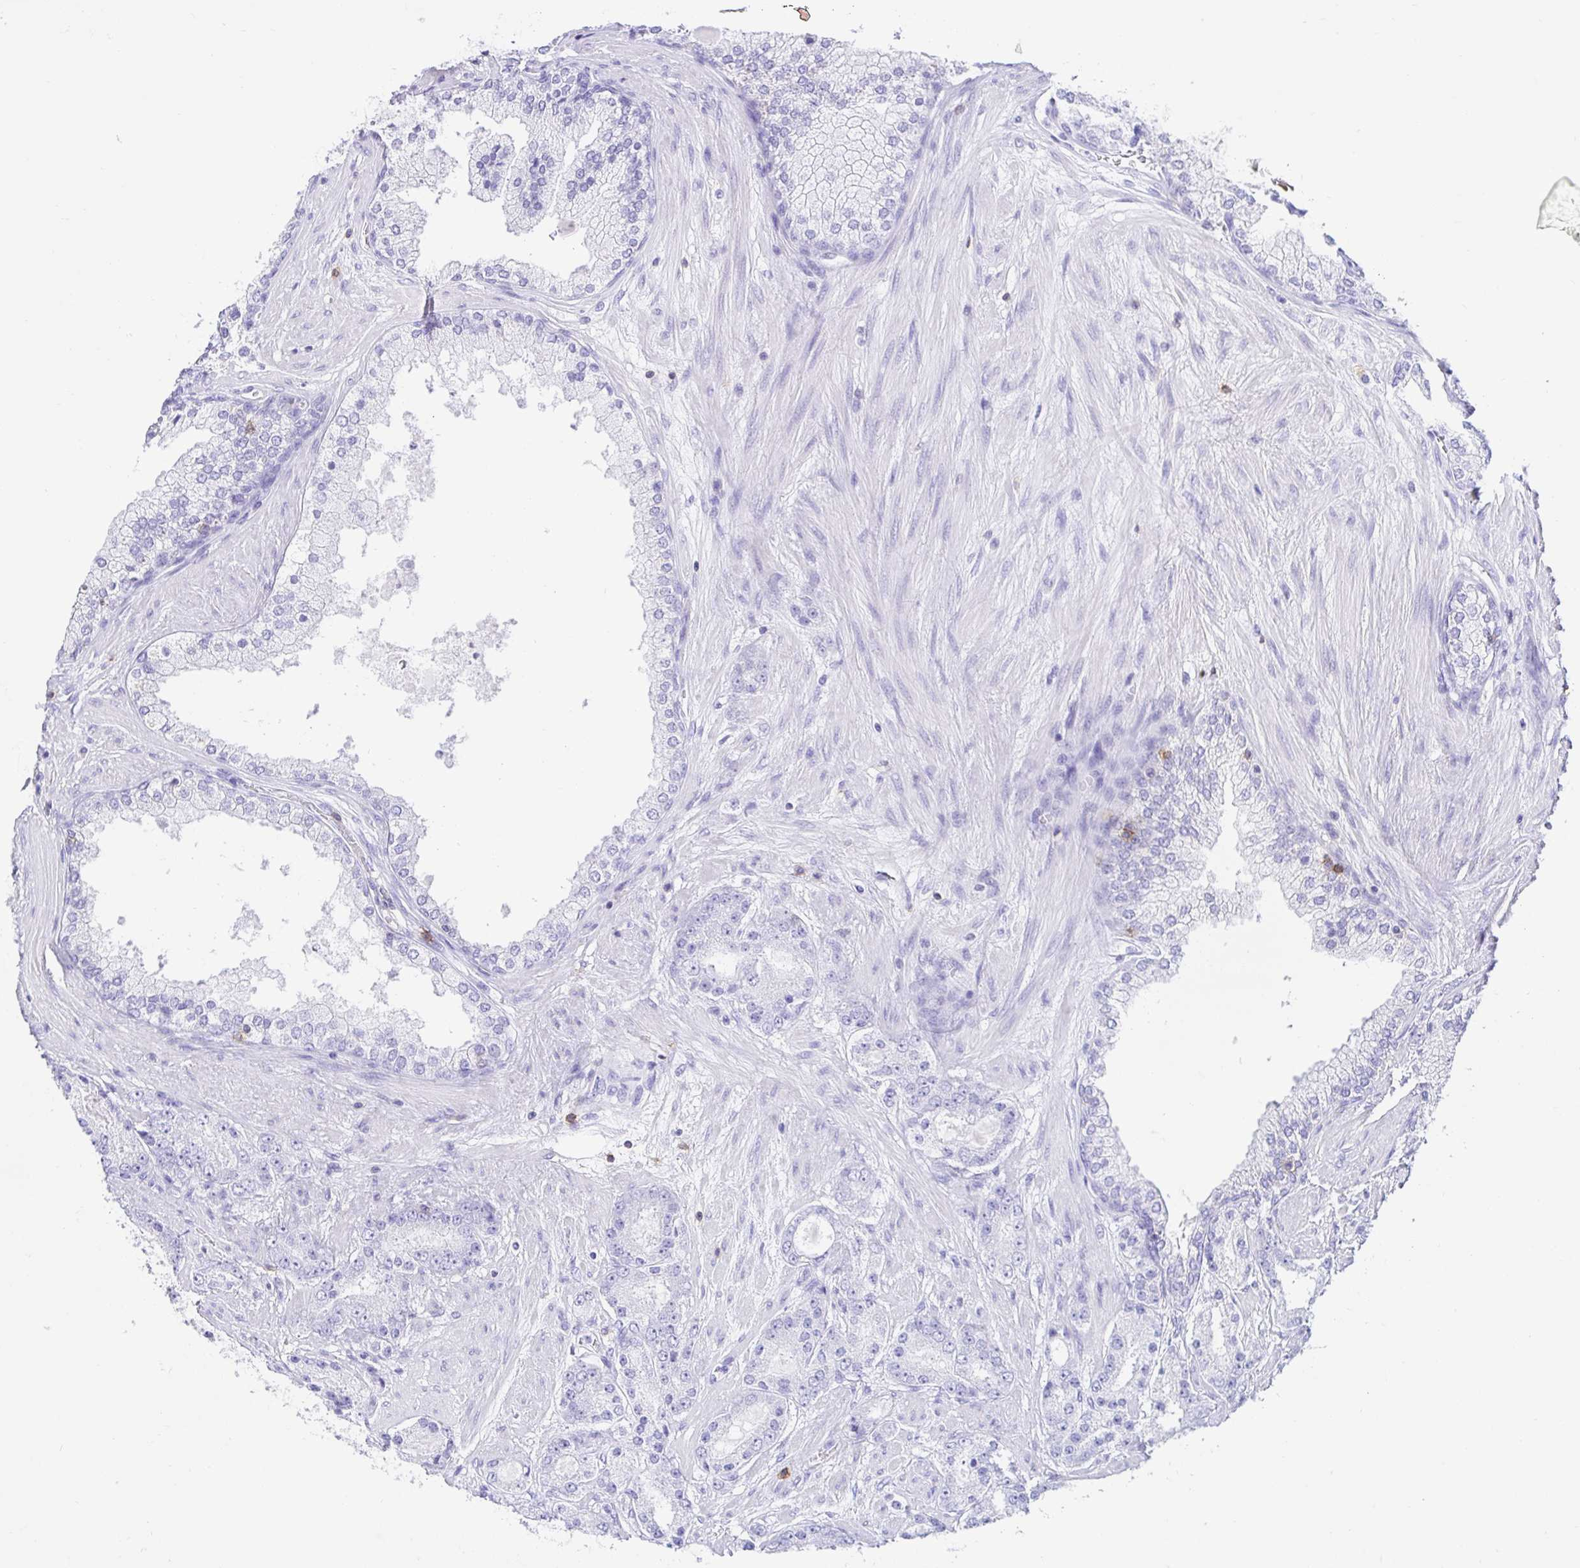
{"staining": {"intensity": "negative", "quantity": "none", "location": "none"}, "tissue": "prostate cancer", "cell_type": "Tumor cells", "image_type": "cancer", "snomed": [{"axis": "morphology", "description": "Adenocarcinoma, High grade"}, {"axis": "topography", "description": "Prostate"}], "caption": "Immunohistochemistry histopathology image of neoplastic tissue: prostate cancer stained with DAB (3,3'-diaminobenzidine) displays no significant protein positivity in tumor cells.", "gene": "CD5", "patient": {"sex": "male", "age": 67}}